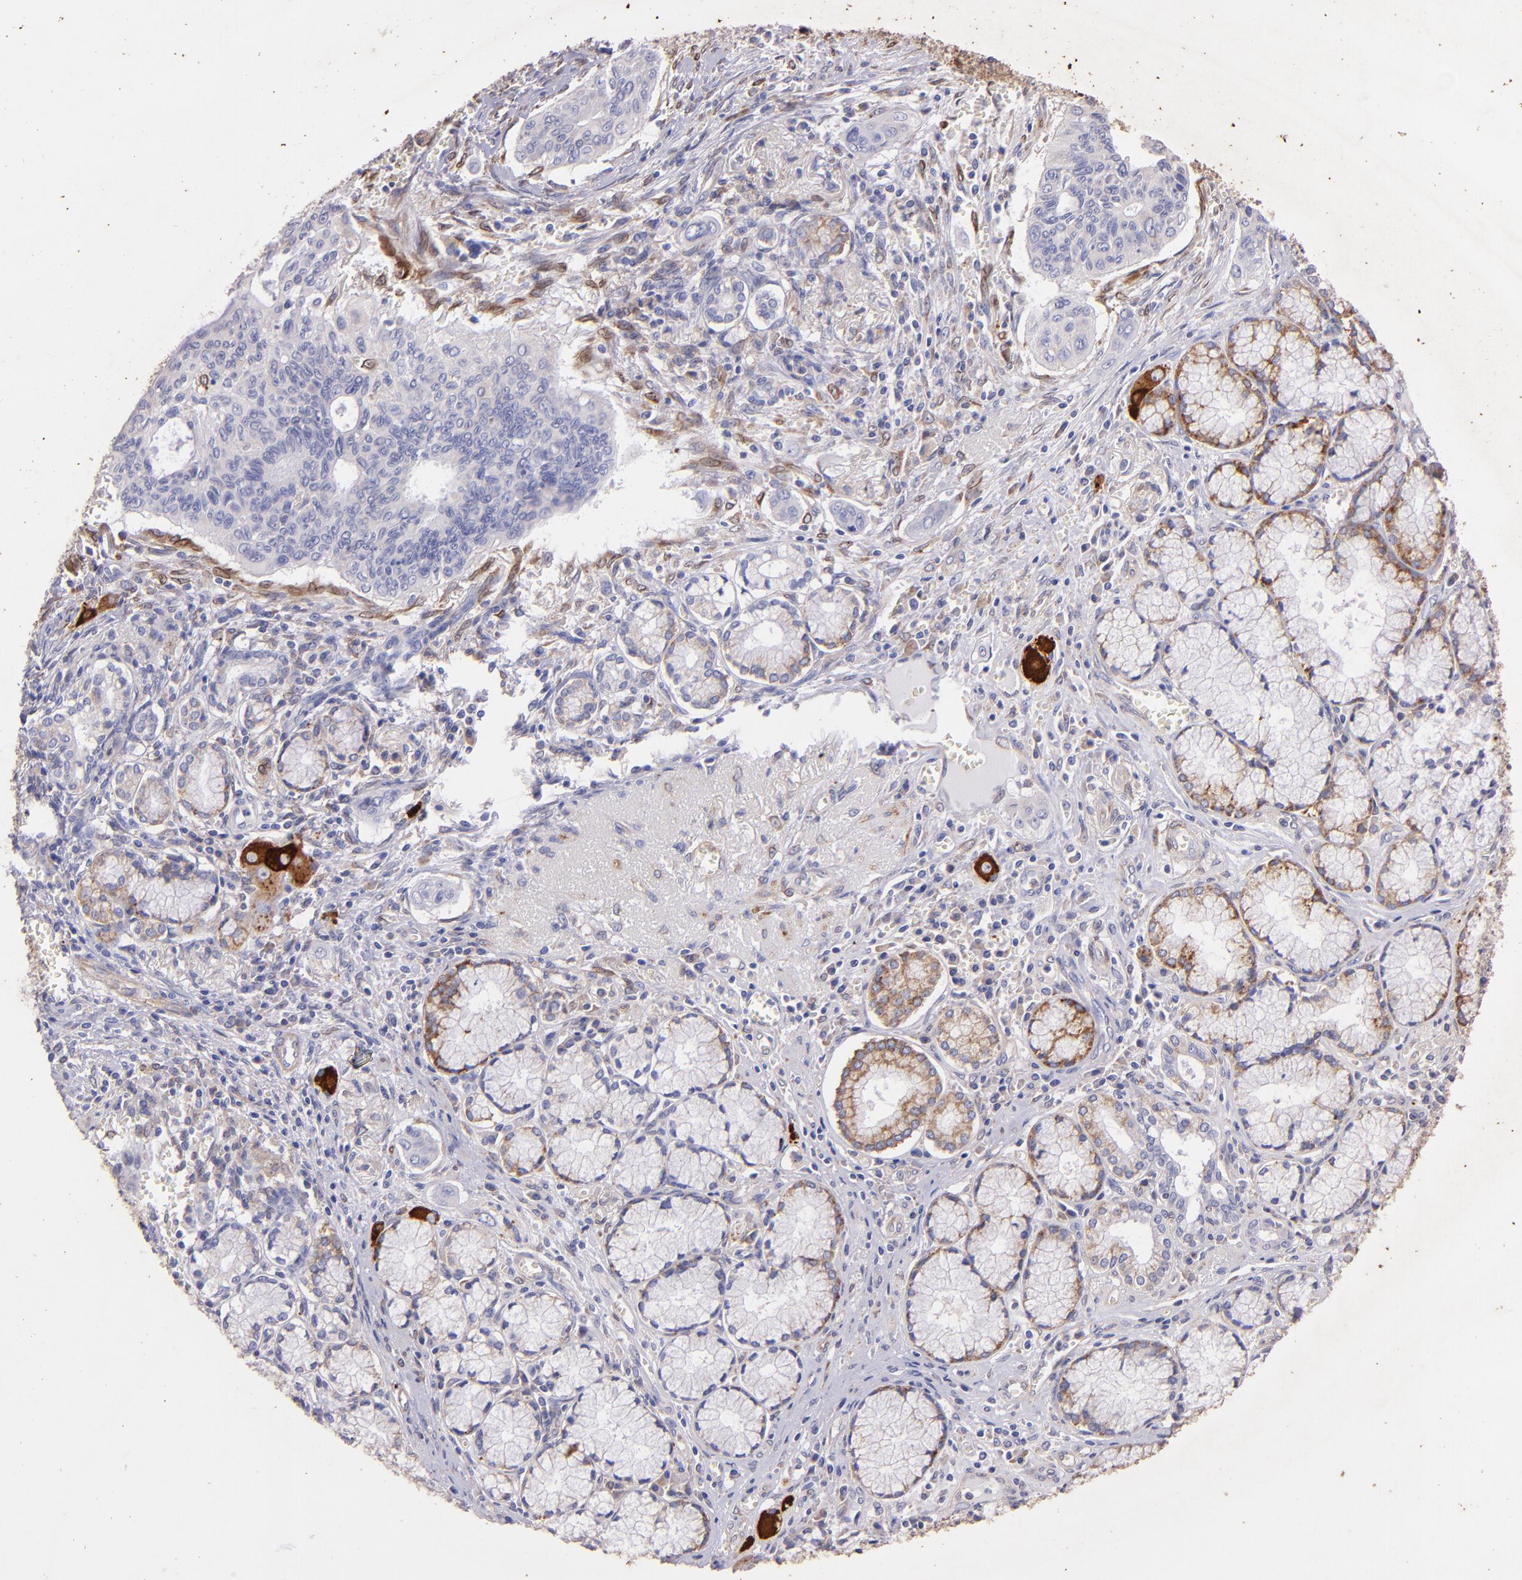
{"staining": {"intensity": "negative", "quantity": "none", "location": "none"}, "tissue": "pancreatic cancer", "cell_type": "Tumor cells", "image_type": "cancer", "snomed": [{"axis": "morphology", "description": "Adenocarcinoma, NOS"}, {"axis": "topography", "description": "Pancreas"}], "caption": "Tumor cells show no significant expression in pancreatic cancer.", "gene": "RET", "patient": {"sex": "male", "age": 77}}